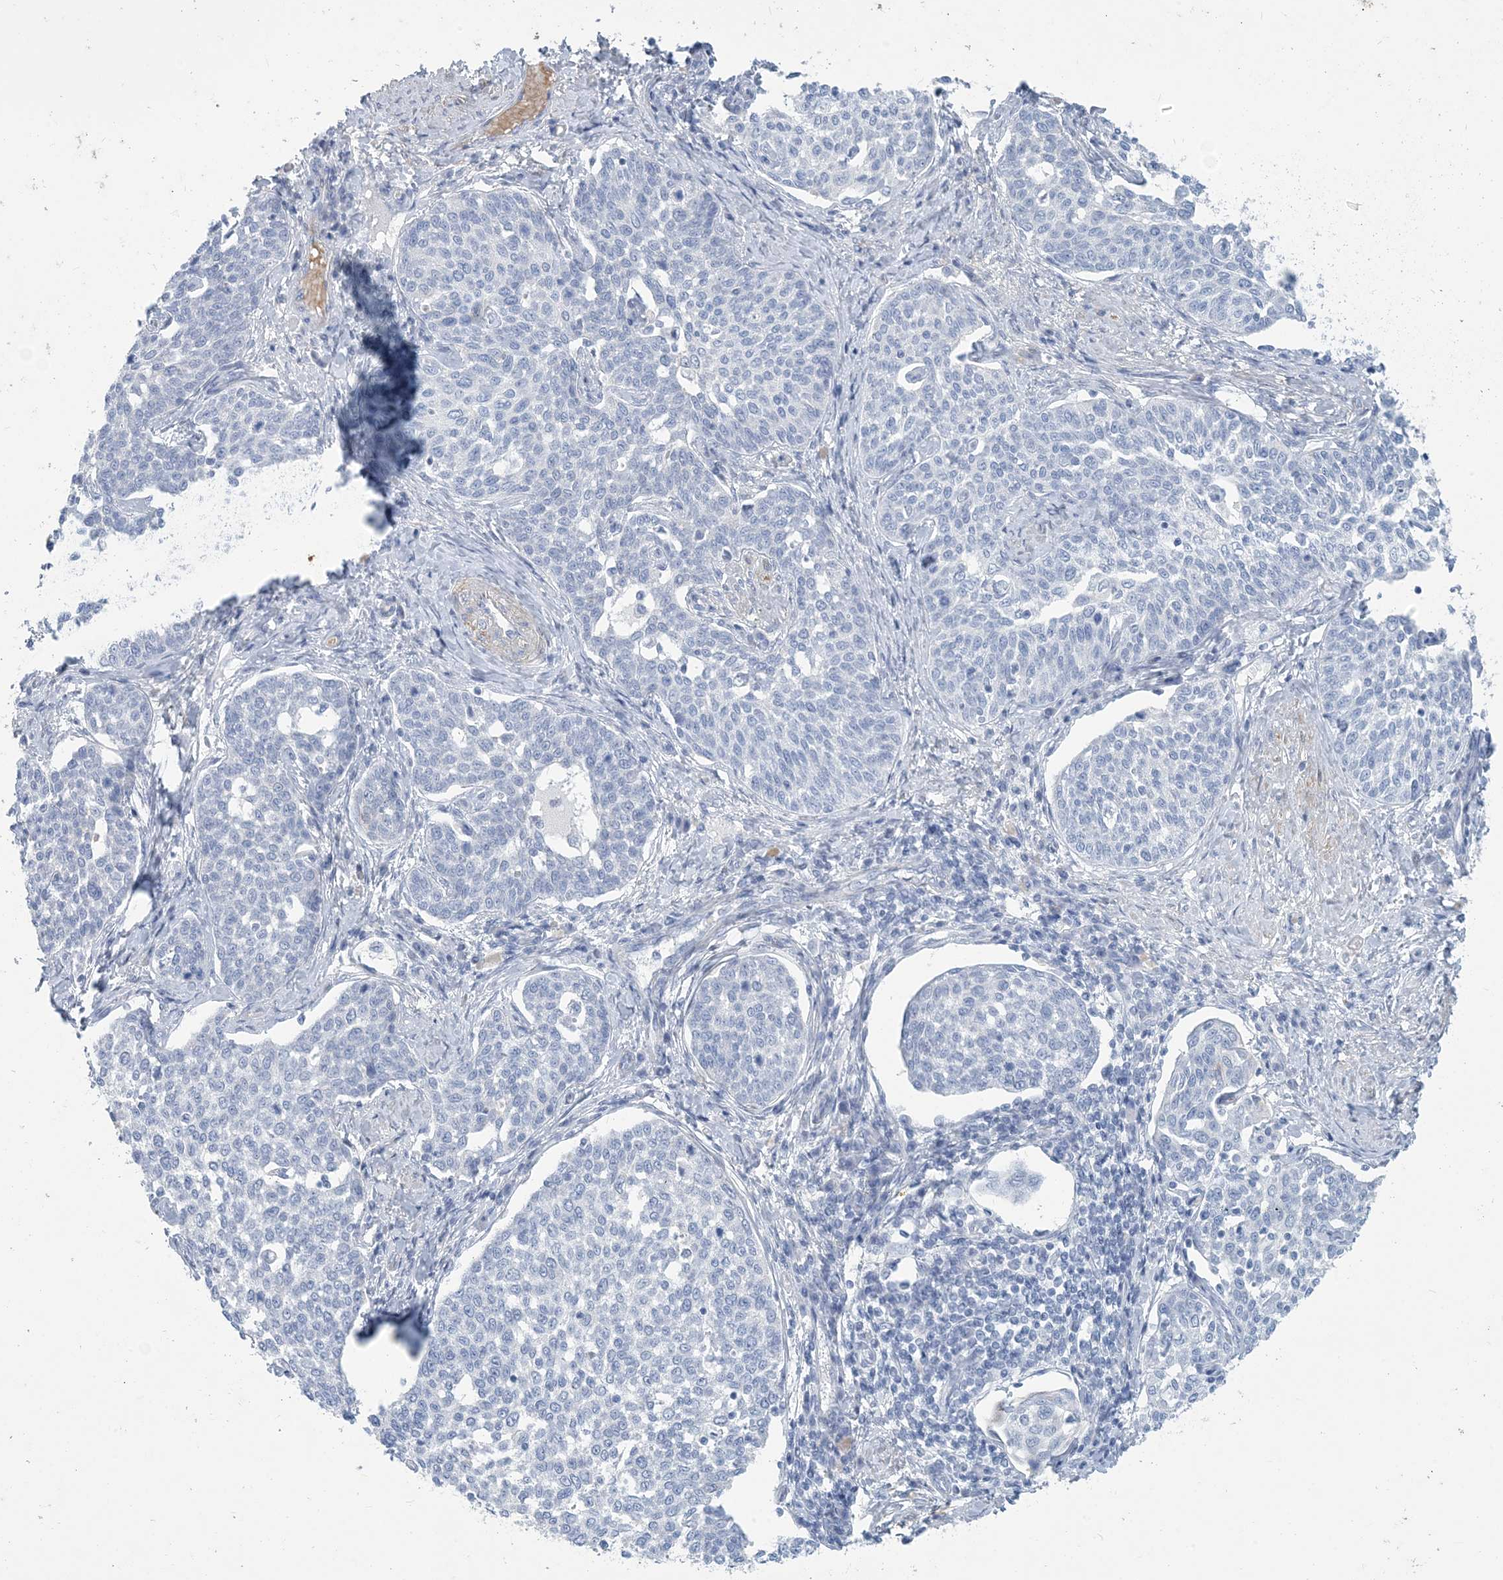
{"staining": {"intensity": "negative", "quantity": "none", "location": "none"}, "tissue": "cervical cancer", "cell_type": "Tumor cells", "image_type": "cancer", "snomed": [{"axis": "morphology", "description": "Squamous cell carcinoma, NOS"}, {"axis": "topography", "description": "Cervix"}], "caption": "High power microscopy histopathology image of an IHC histopathology image of cervical squamous cell carcinoma, revealing no significant staining in tumor cells.", "gene": "MOXD1", "patient": {"sex": "female", "age": 34}}